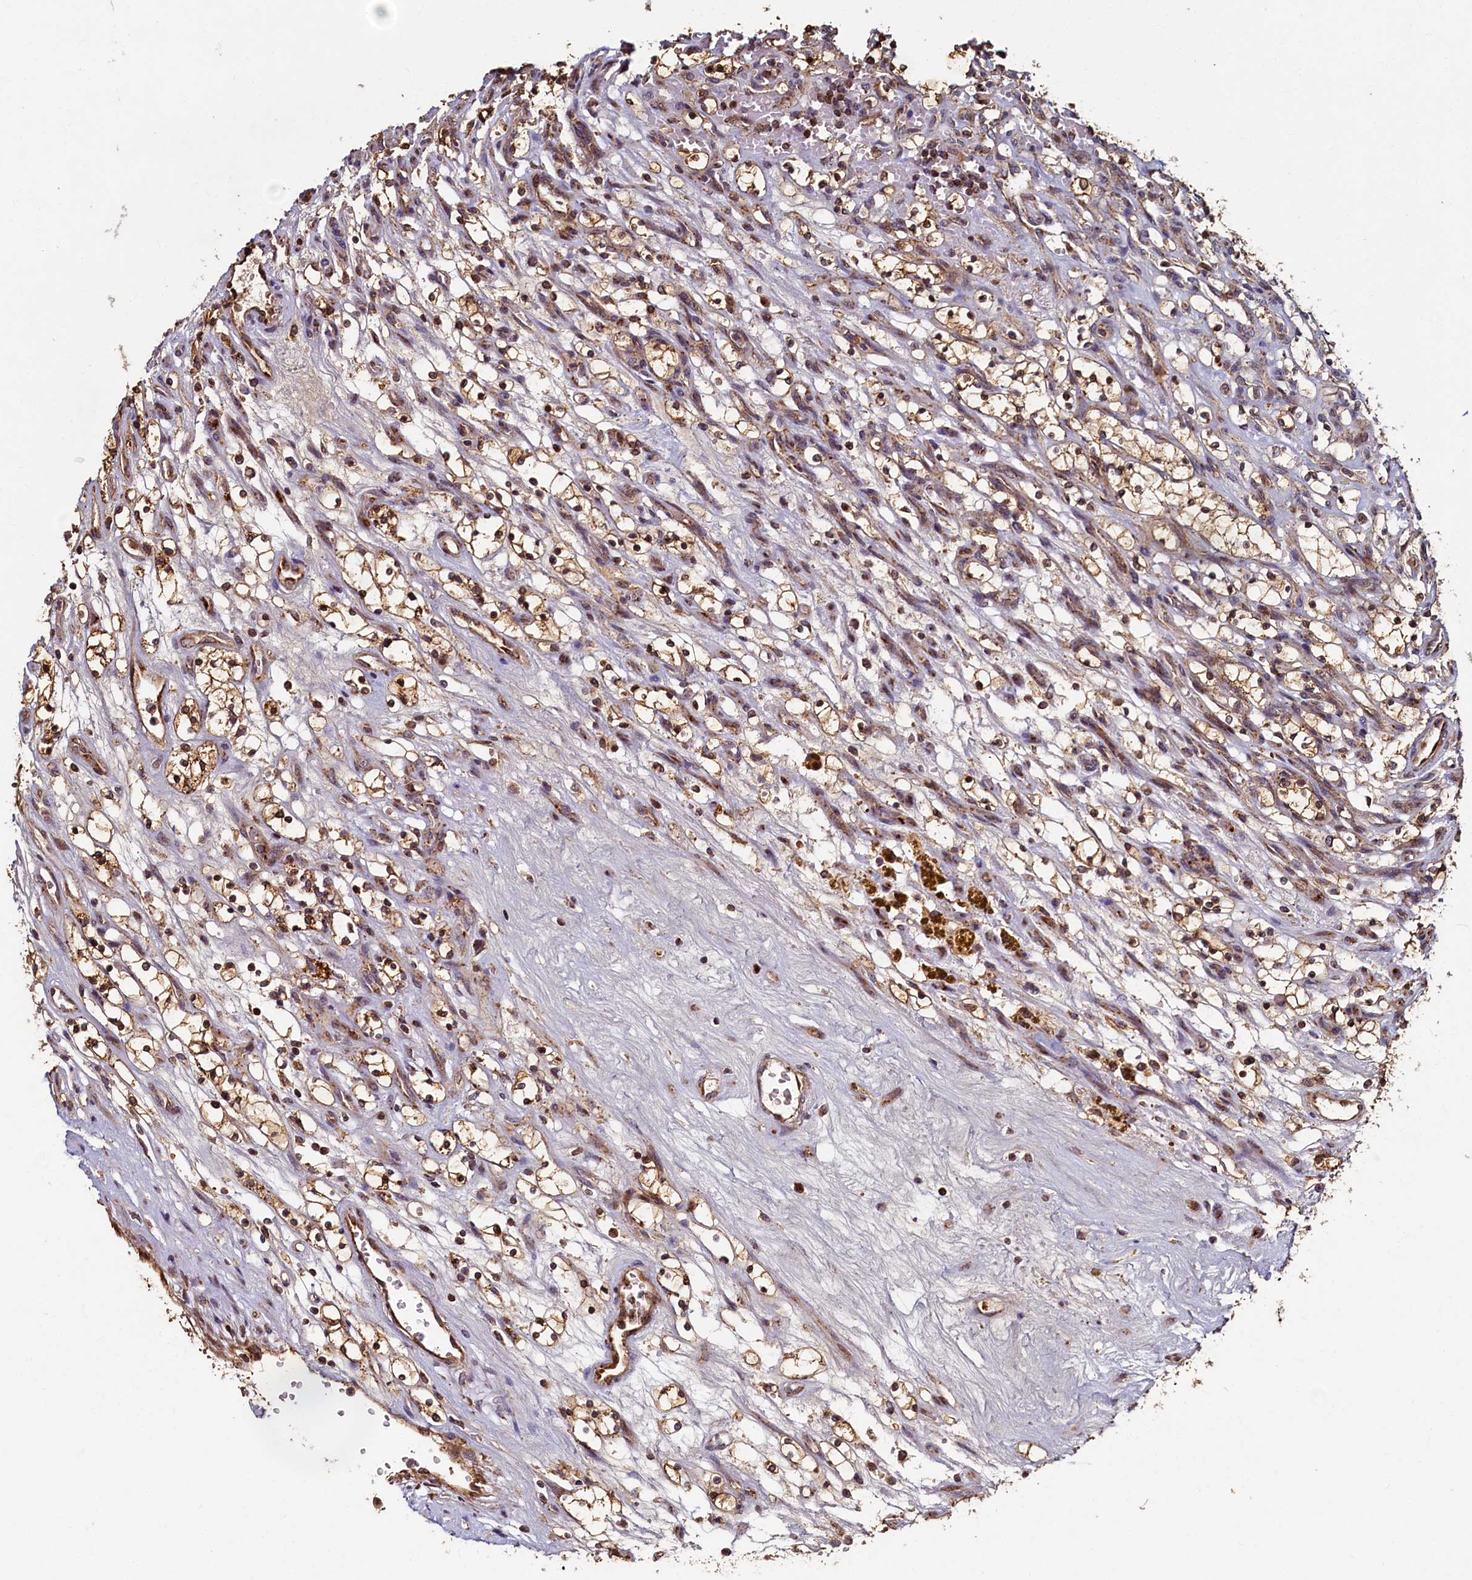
{"staining": {"intensity": "moderate", "quantity": ">75%", "location": "cytoplasmic/membranous,nuclear"}, "tissue": "renal cancer", "cell_type": "Tumor cells", "image_type": "cancer", "snomed": [{"axis": "morphology", "description": "Adenocarcinoma, NOS"}, {"axis": "topography", "description": "Kidney"}], "caption": "Tumor cells reveal medium levels of moderate cytoplasmic/membranous and nuclear expression in approximately >75% of cells in renal cancer.", "gene": "NCKAP5L", "patient": {"sex": "female", "age": 69}}